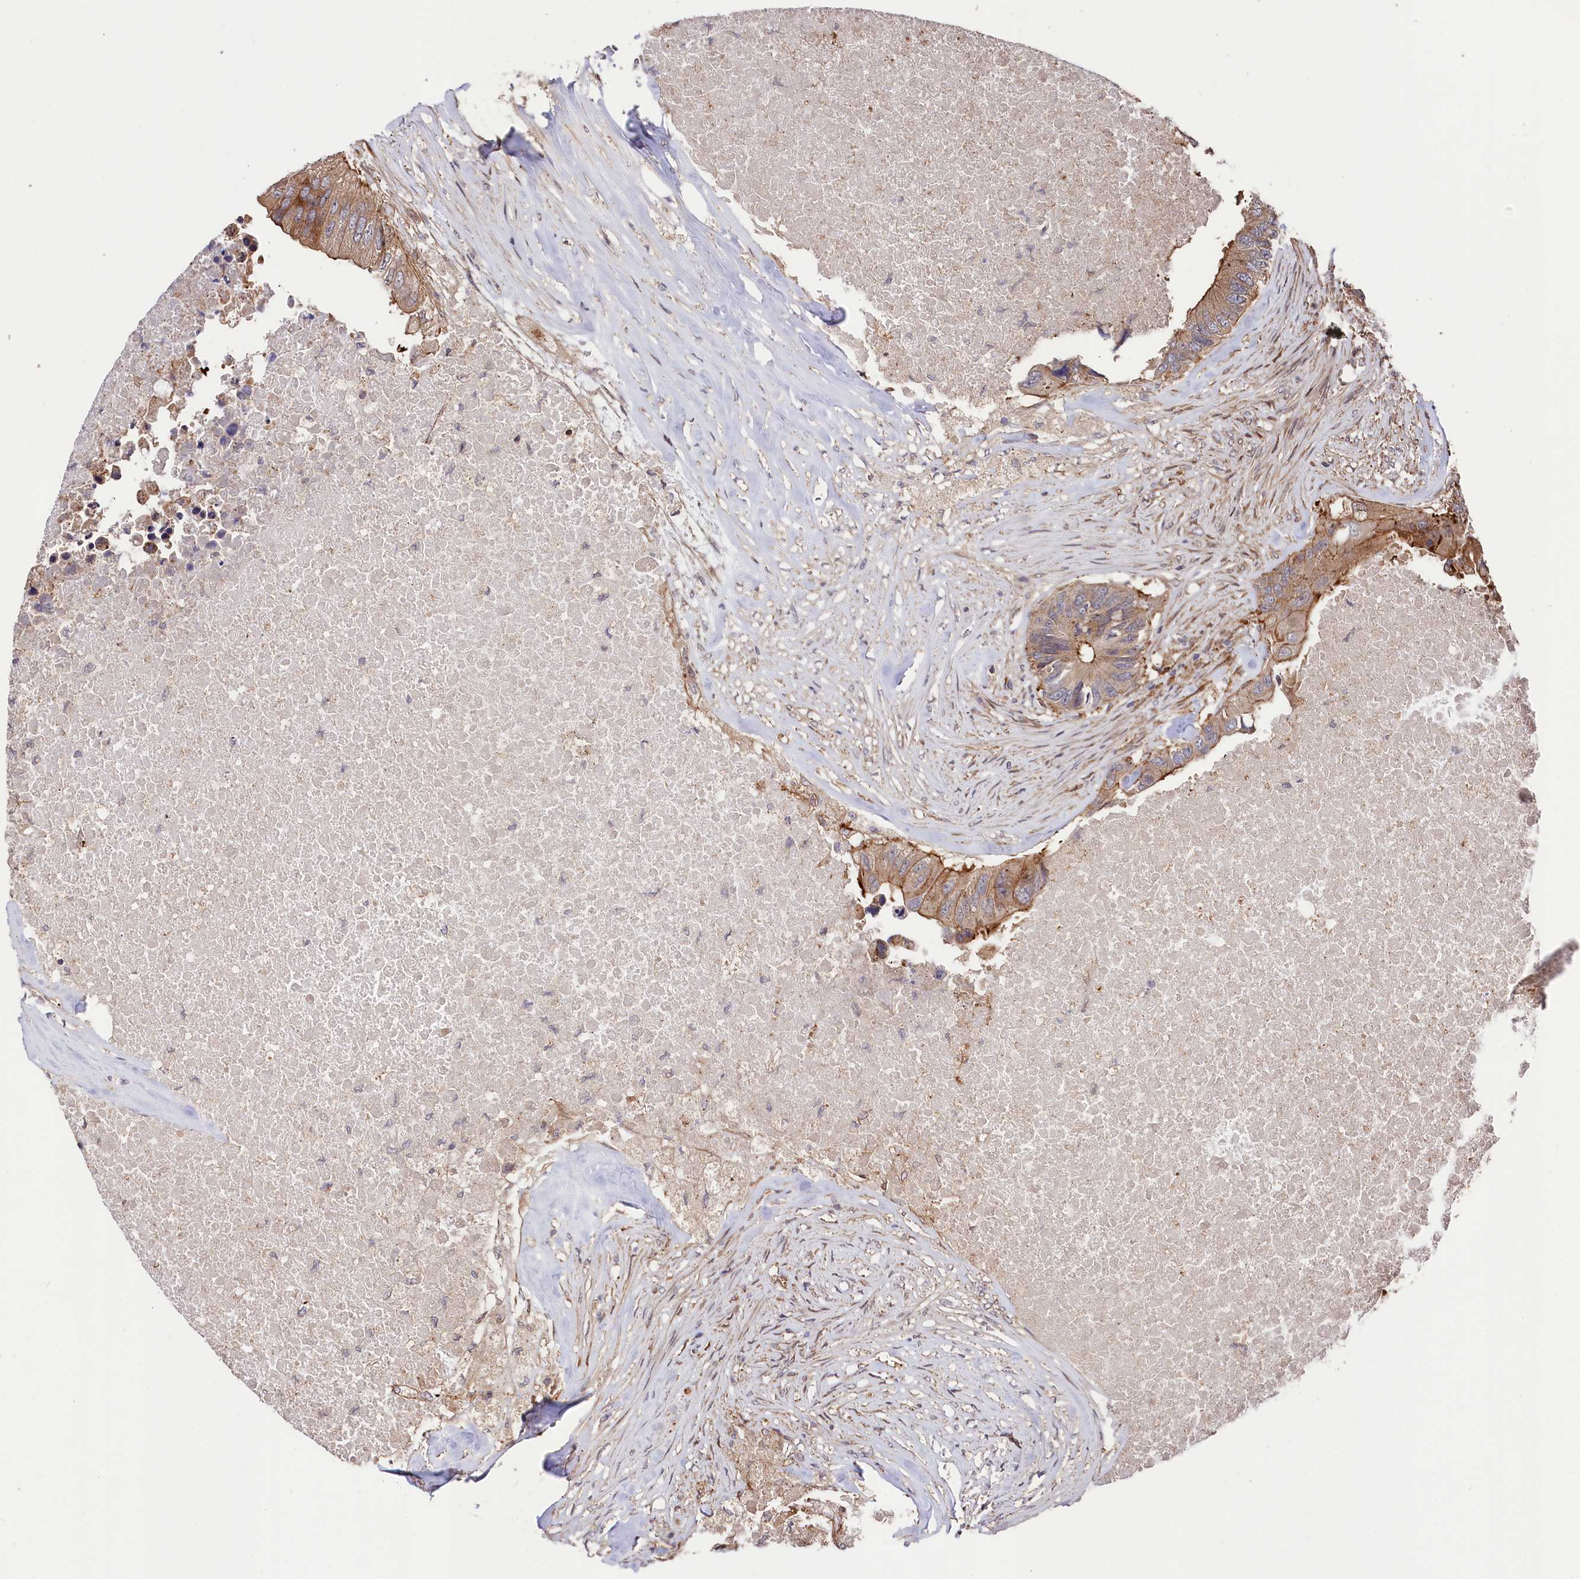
{"staining": {"intensity": "moderate", "quantity": ">75%", "location": "cytoplasmic/membranous"}, "tissue": "colorectal cancer", "cell_type": "Tumor cells", "image_type": "cancer", "snomed": [{"axis": "morphology", "description": "Adenocarcinoma, NOS"}, {"axis": "topography", "description": "Colon"}], "caption": "IHC micrograph of human colorectal adenocarcinoma stained for a protein (brown), which shows medium levels of moderate cytoplasmic/membranous positivity in about >75% of tumor cells.", "gene": "TNKS1BP1", "patient": {"sex": "male", "age": 71}}